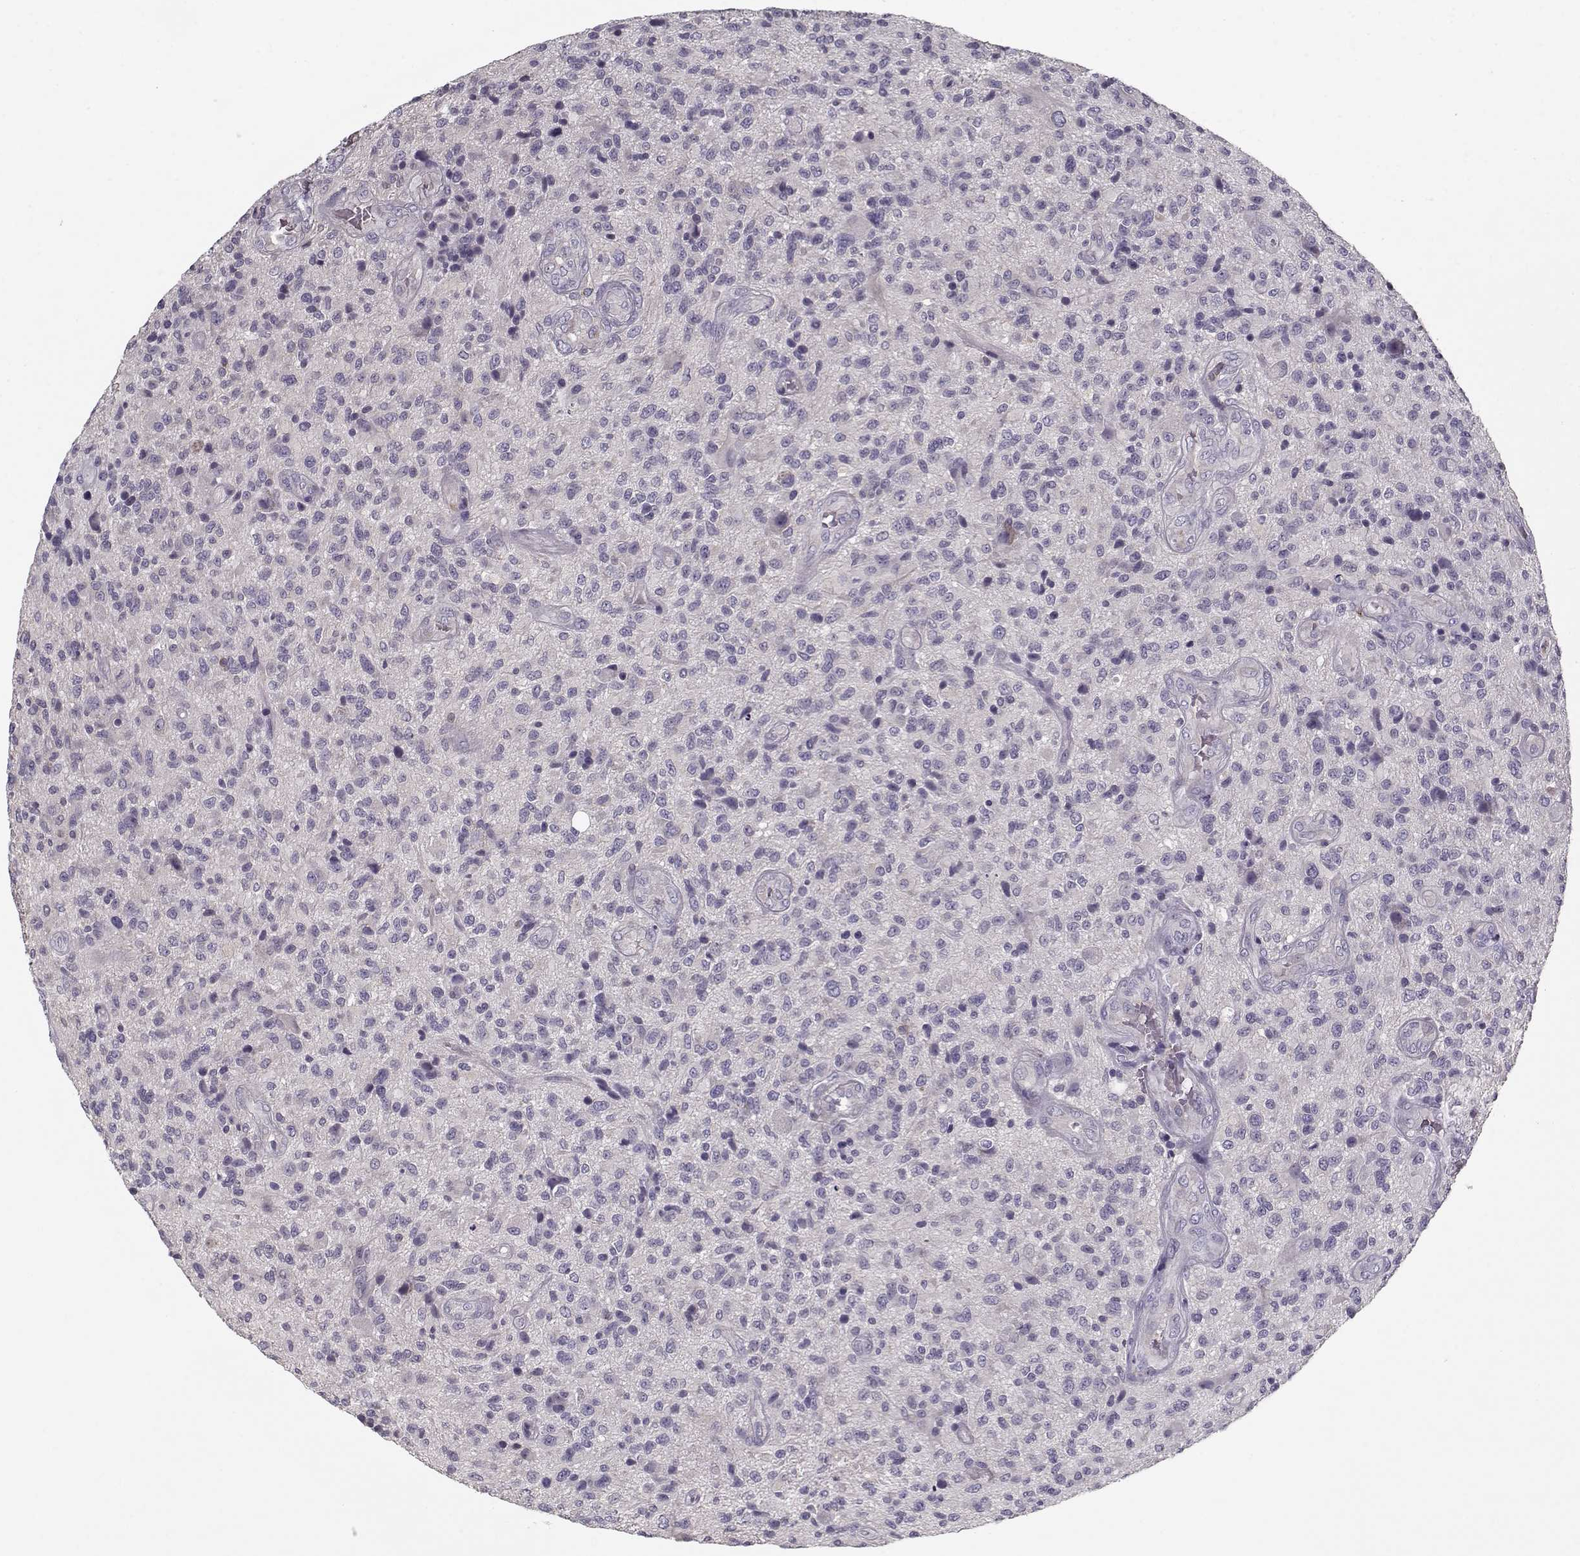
{"staining": {"intensity": "negative", "quantity": "none", "location": "none"}, "tissue": "glioma", "cell_type": "Tumor cells", "image_type": "cancer", "snomed": [{"axis": "morphology", "description": "Glioma, malignant, High grade"}, {"axis": "topography", "description": "Brain"}], "caption": "DAB (3,3'-diaminobenzidine) immunohistochemical staining of human glioma reveals no significant expression in tumor cells.", "gene": "UNC13D", "patient": {"sex": "male", "age": 47}}